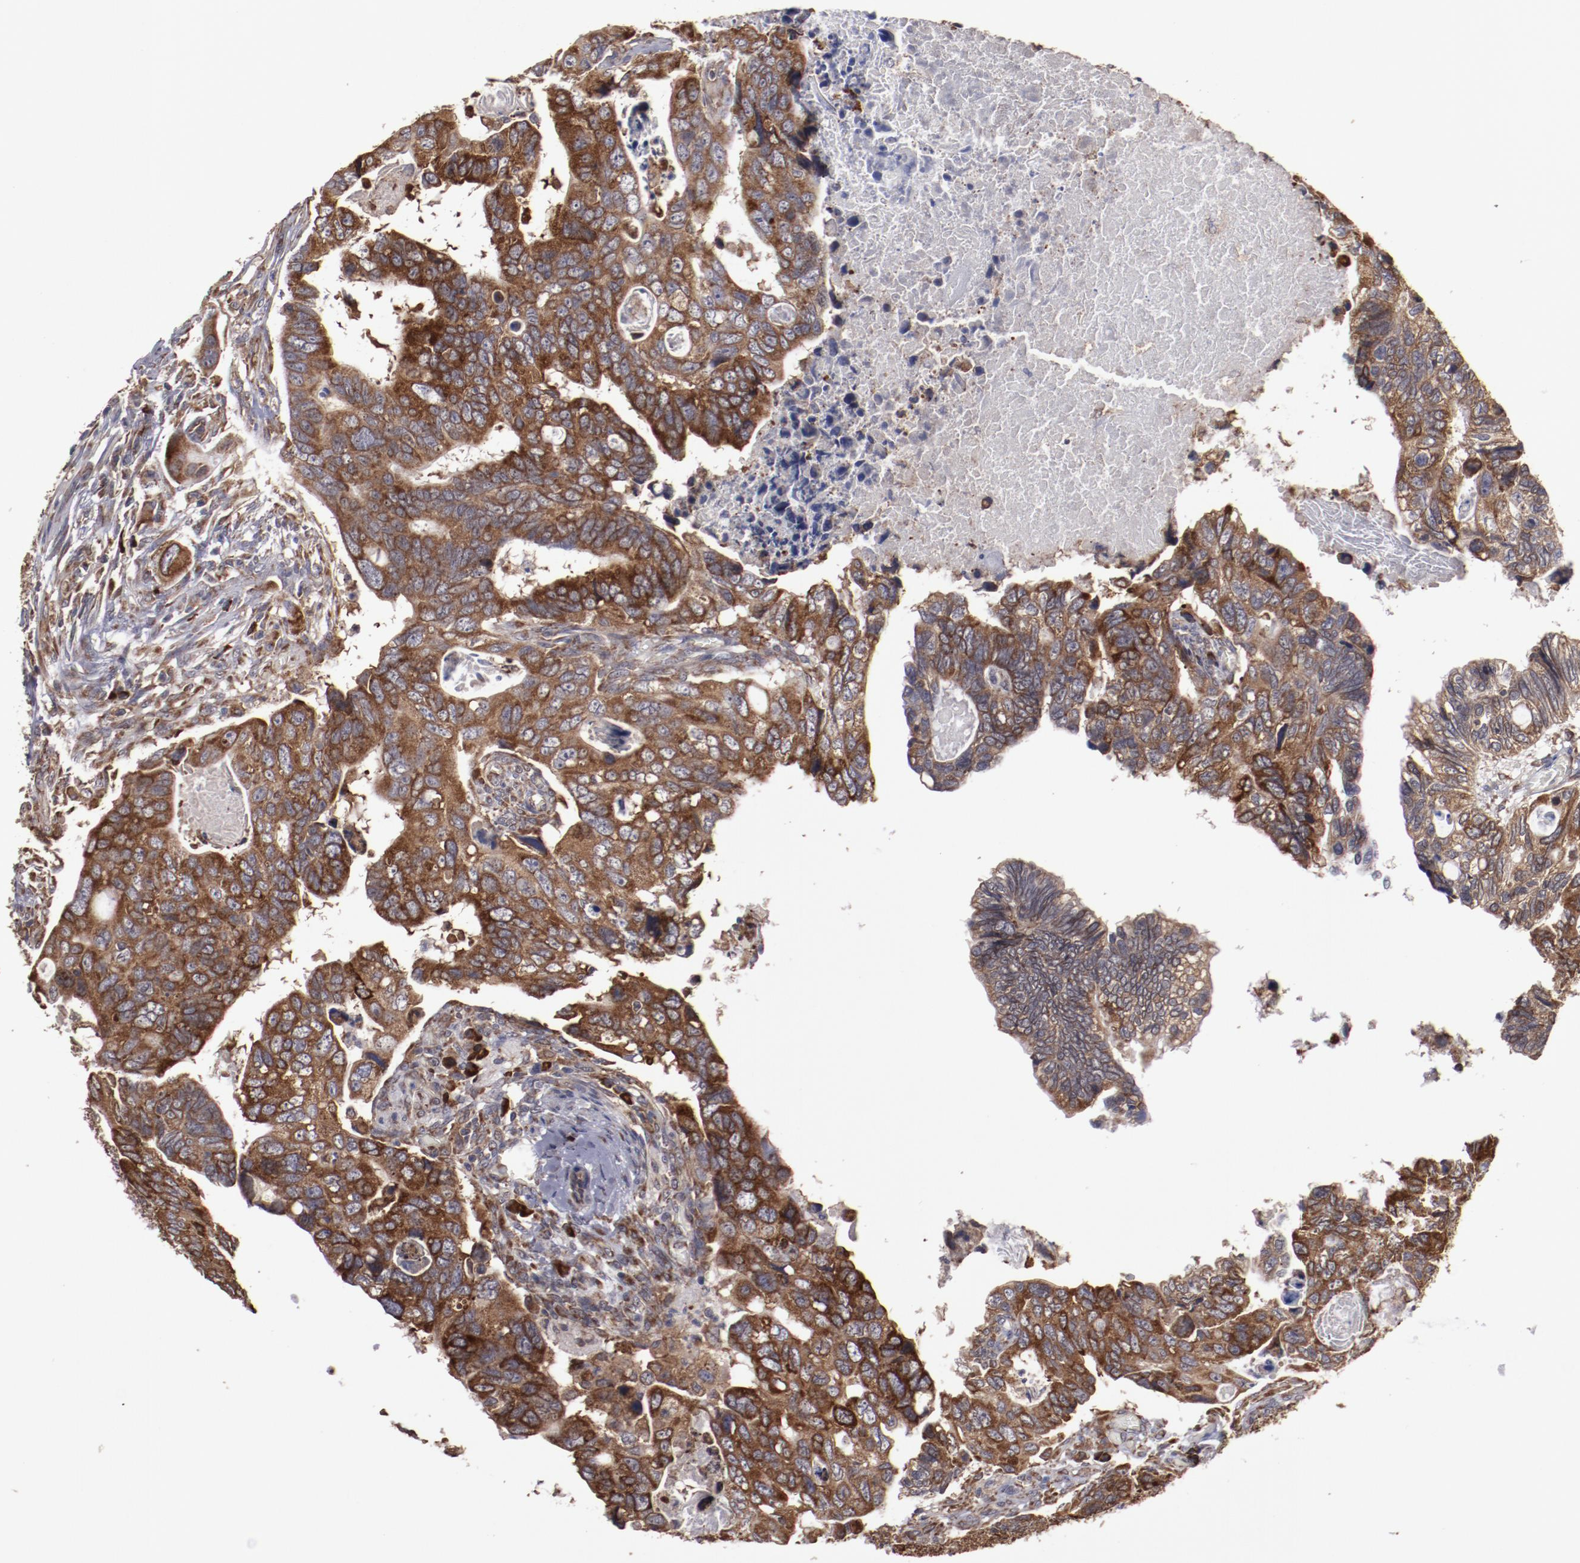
{"staining": {"intensity": "strong", "quantity": ">75%", "location": "cytoplasmic/membranous"}, "tissue": "colorectal cancer", "cell_type": "Tumor cells", "image_type": "cancer", "snomed": [{"axis": "morphology", "description": "Adenocarcinoma, NOS"}, {"axis": "topography", "description": "Rectum"}], "caption": "Immunohistochemistry (IHC) of adenocarcinoma (colorectal) shows high levels of strong cytoplasmic/membranous staining in about >75% of tumor cells. Using DAB (3,3'-diaminobenzidine) (brown) and hematoxylin (blue) stains, captured at high magnification using brightfield microscopy.", "gene": "RPS4Y1", "patient": {"sex": "male", "age": 53}}